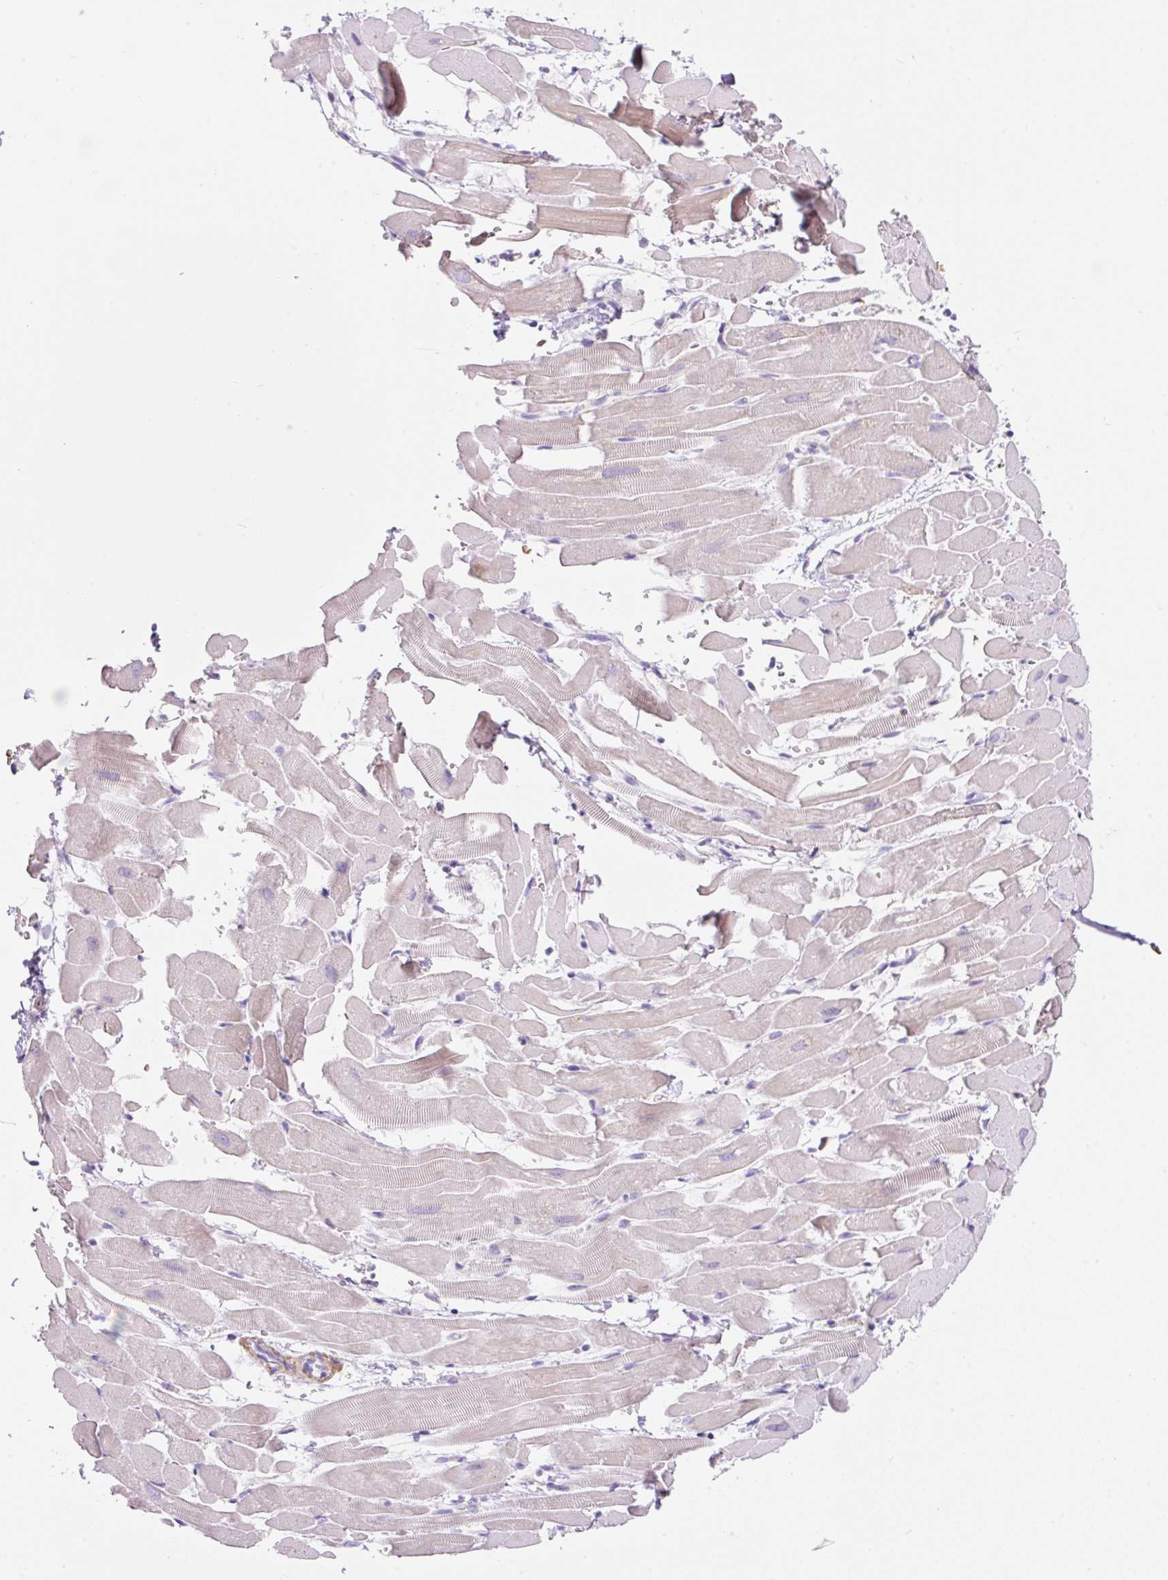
{"staining": {"intensity": "negative", "quantity": "none", "location": "none"}, "tissue": "heart muscle", "cell_type": "Cardiomyocytes", "image_type": "normal", "snomed": [{"axis": "morphology", "description": "Normal tissue, NOS"}, {"axis": "topography", "description": "Heart"}], "caption": "This is an immunohistochemistry image of unremarkable human heart muscle. There is no positivity in cardiomyocytes.", "gene": "TDRD15", "patient": {"sex": "male", "age": 37}}